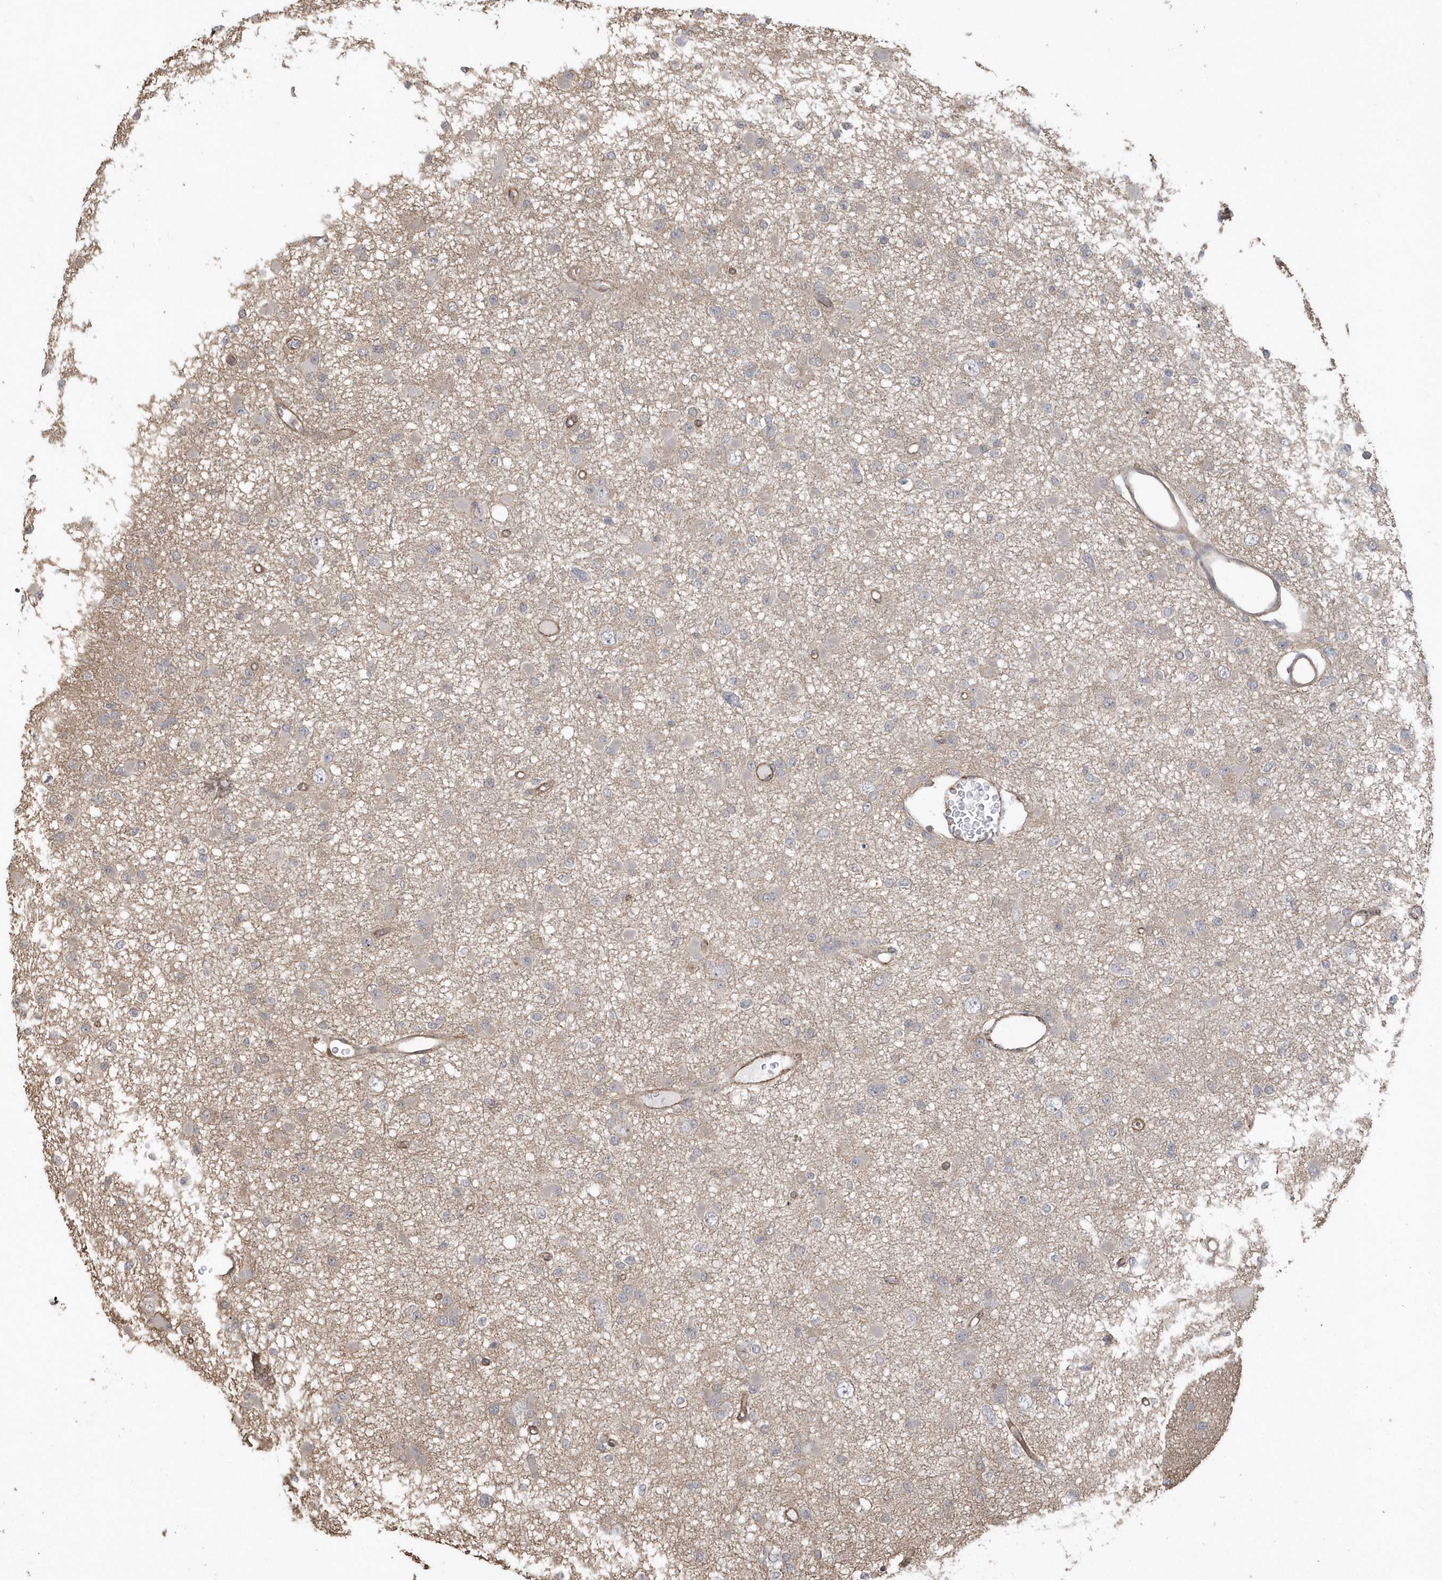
{"staining": {"intensity": "negative", "quantity": "none", "location": "none"}, "tissue": "glioma", "cell_type": "Tumor cells", "image_type": "cancer", "snomed": [{"axis": "morphology", "description": "Glioma, malignant, Low grade"}, {"axis": "topography", "description": "Brain"}], "caption": "Tumor cells are negative for brown protein staining in malignant glioma (low-grade).", "gene": "HERPUD1", "patient": {"sex": "female", "age": 22}}